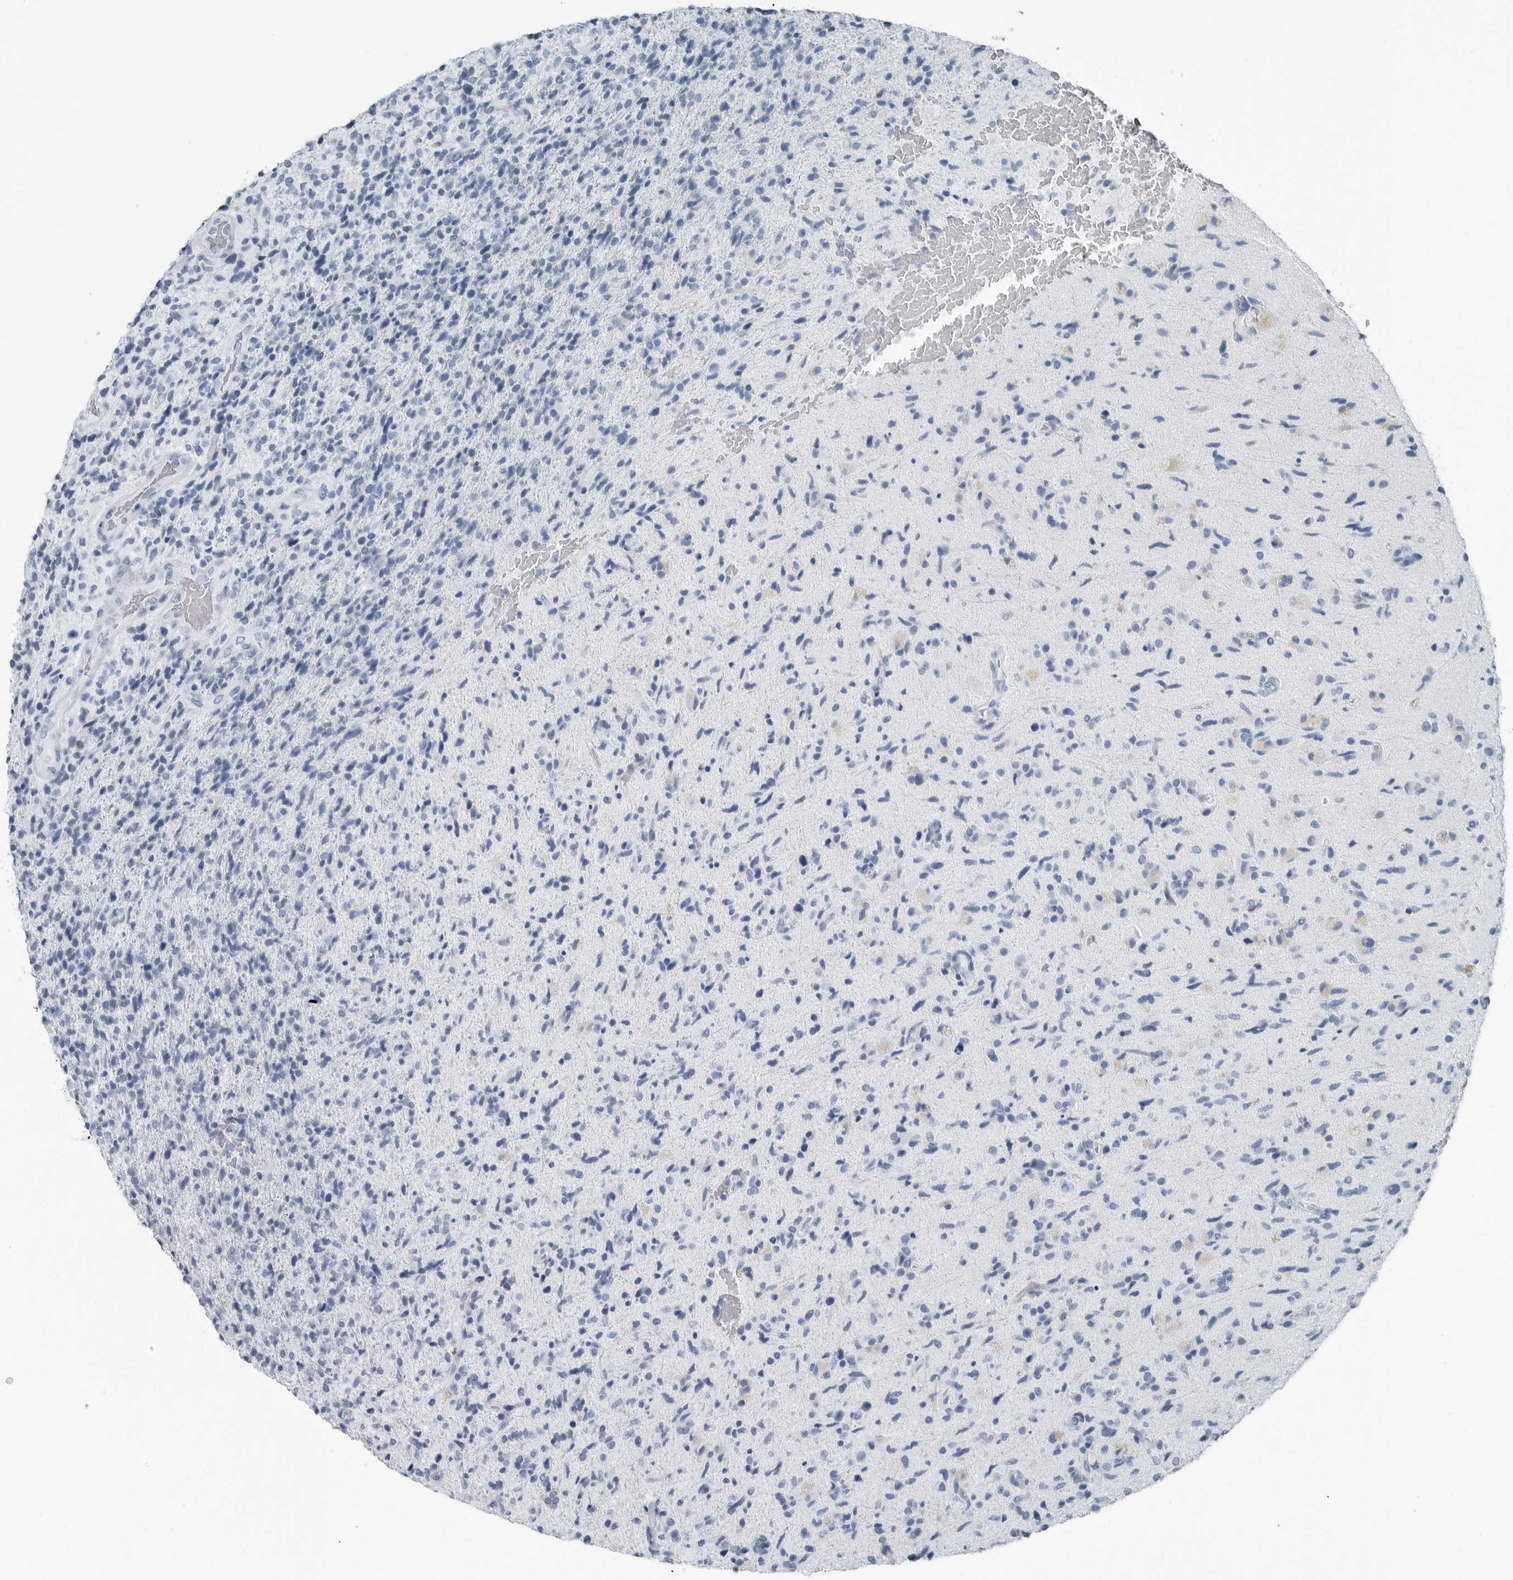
{"staining": {"intensity": "negative", "quantity": "none", "location": "none"}, "tissue": "glioma", "cell_type": "Tumor cells", "image_type": "cancer", "snomed": [{"axis": "morphology", "description": "Glioma, malignant, High grade"}, {"axis": "topography", "description": "Brain"}], "caption": "Protein analysis of glioma exhibits no significant positivity in tumor cells.", "gene": "FABP6", "patient": {"sex": "male", "age": 72}}